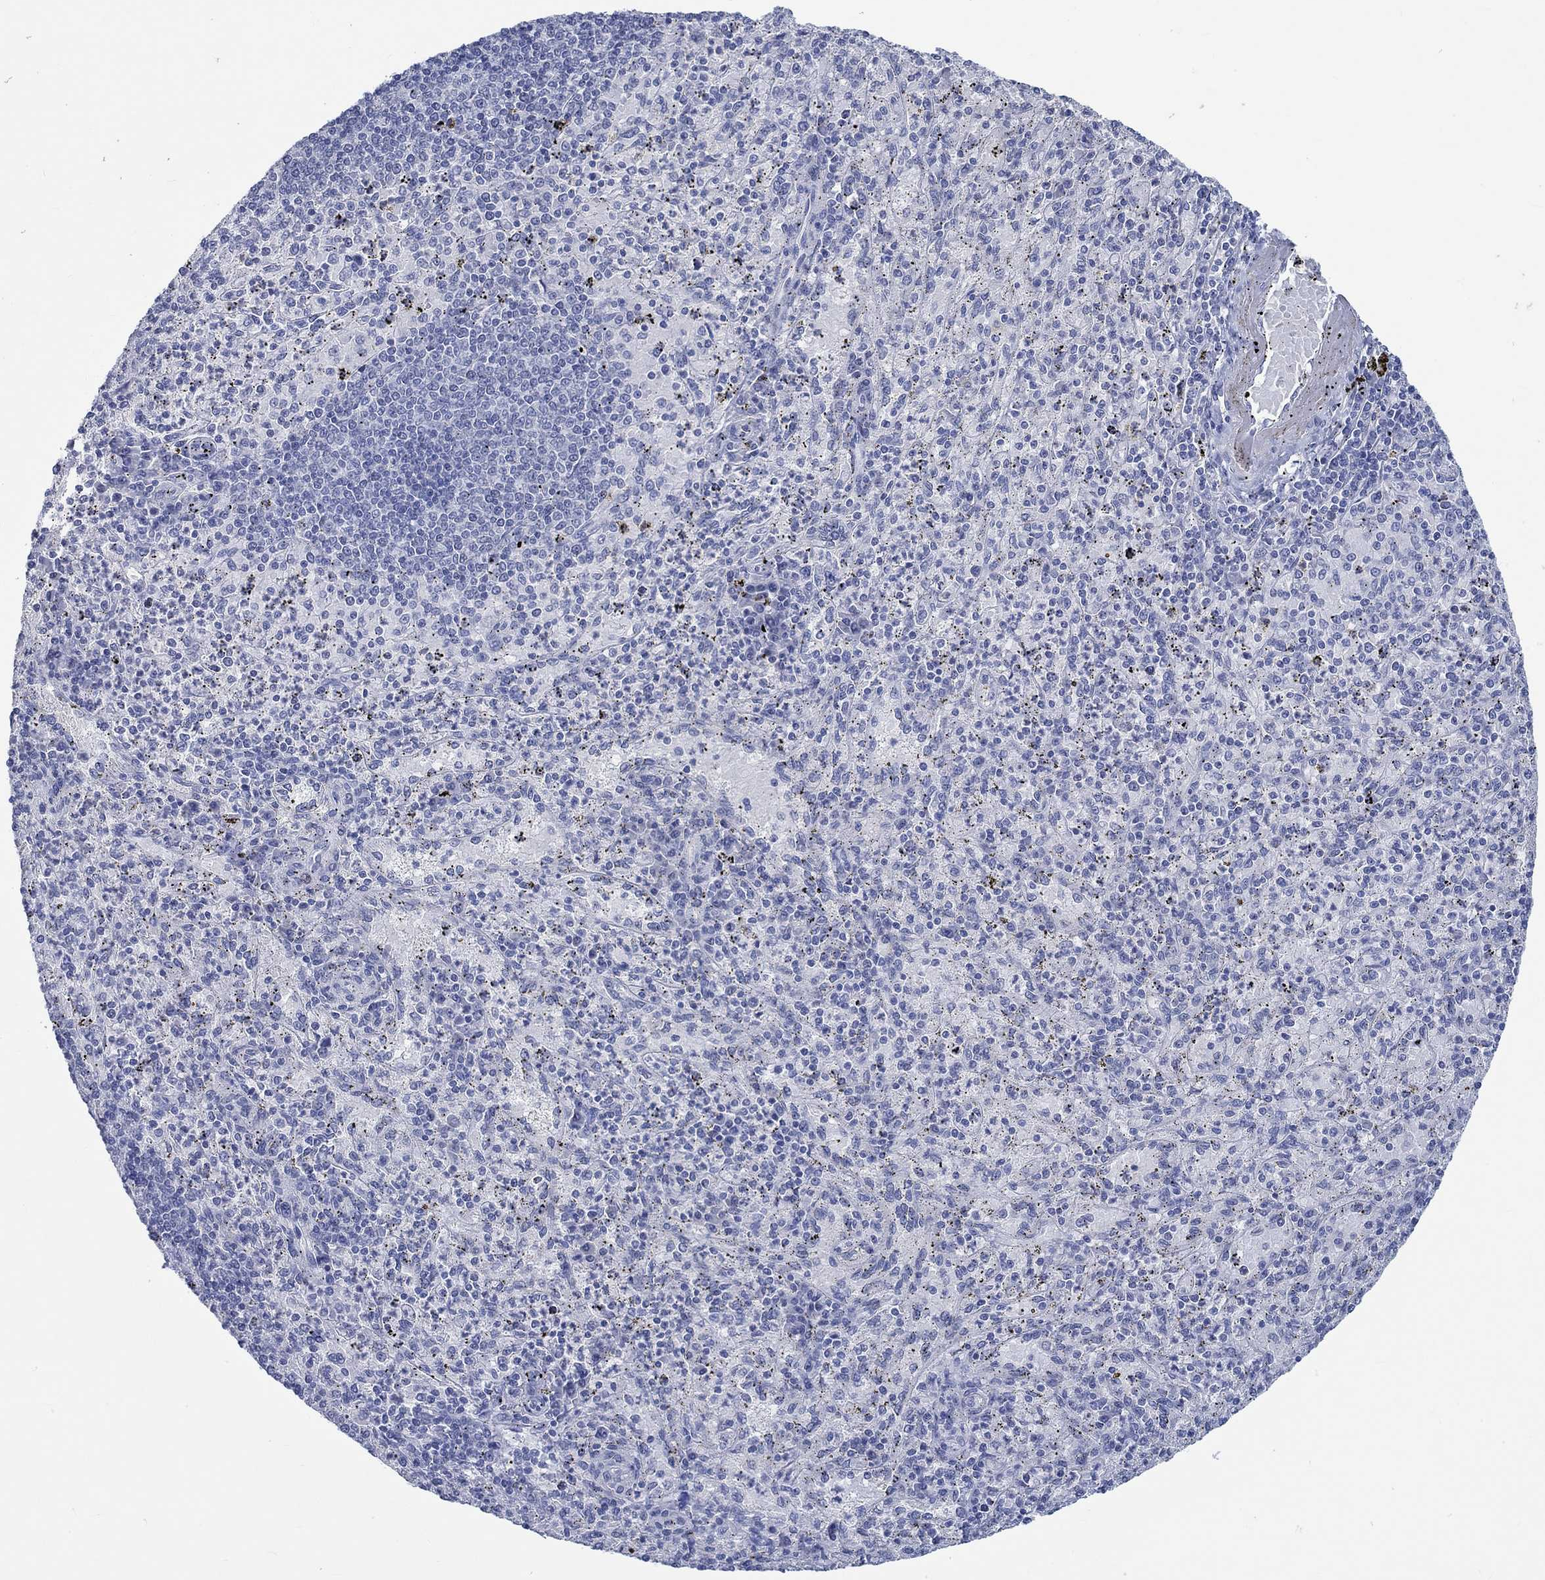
{"staining": {"intensity": "negative", "quantity": "none", "location": "none"}, "tissue": "spleen", "cell_type": "Cells in red pulp", "image_type": "normal", "snomed": [{"axis": "morphology", "description": "Normal tissue, NOS"}, {"axis": "topography", "description": "Spleen"}], "caption": "Unremarkable spleen was stained to show a protein in brown. There is no significant expression in cells in red pulp.", "gene": "C4orf47", "patient": {"sex": "male", "age": 60}}